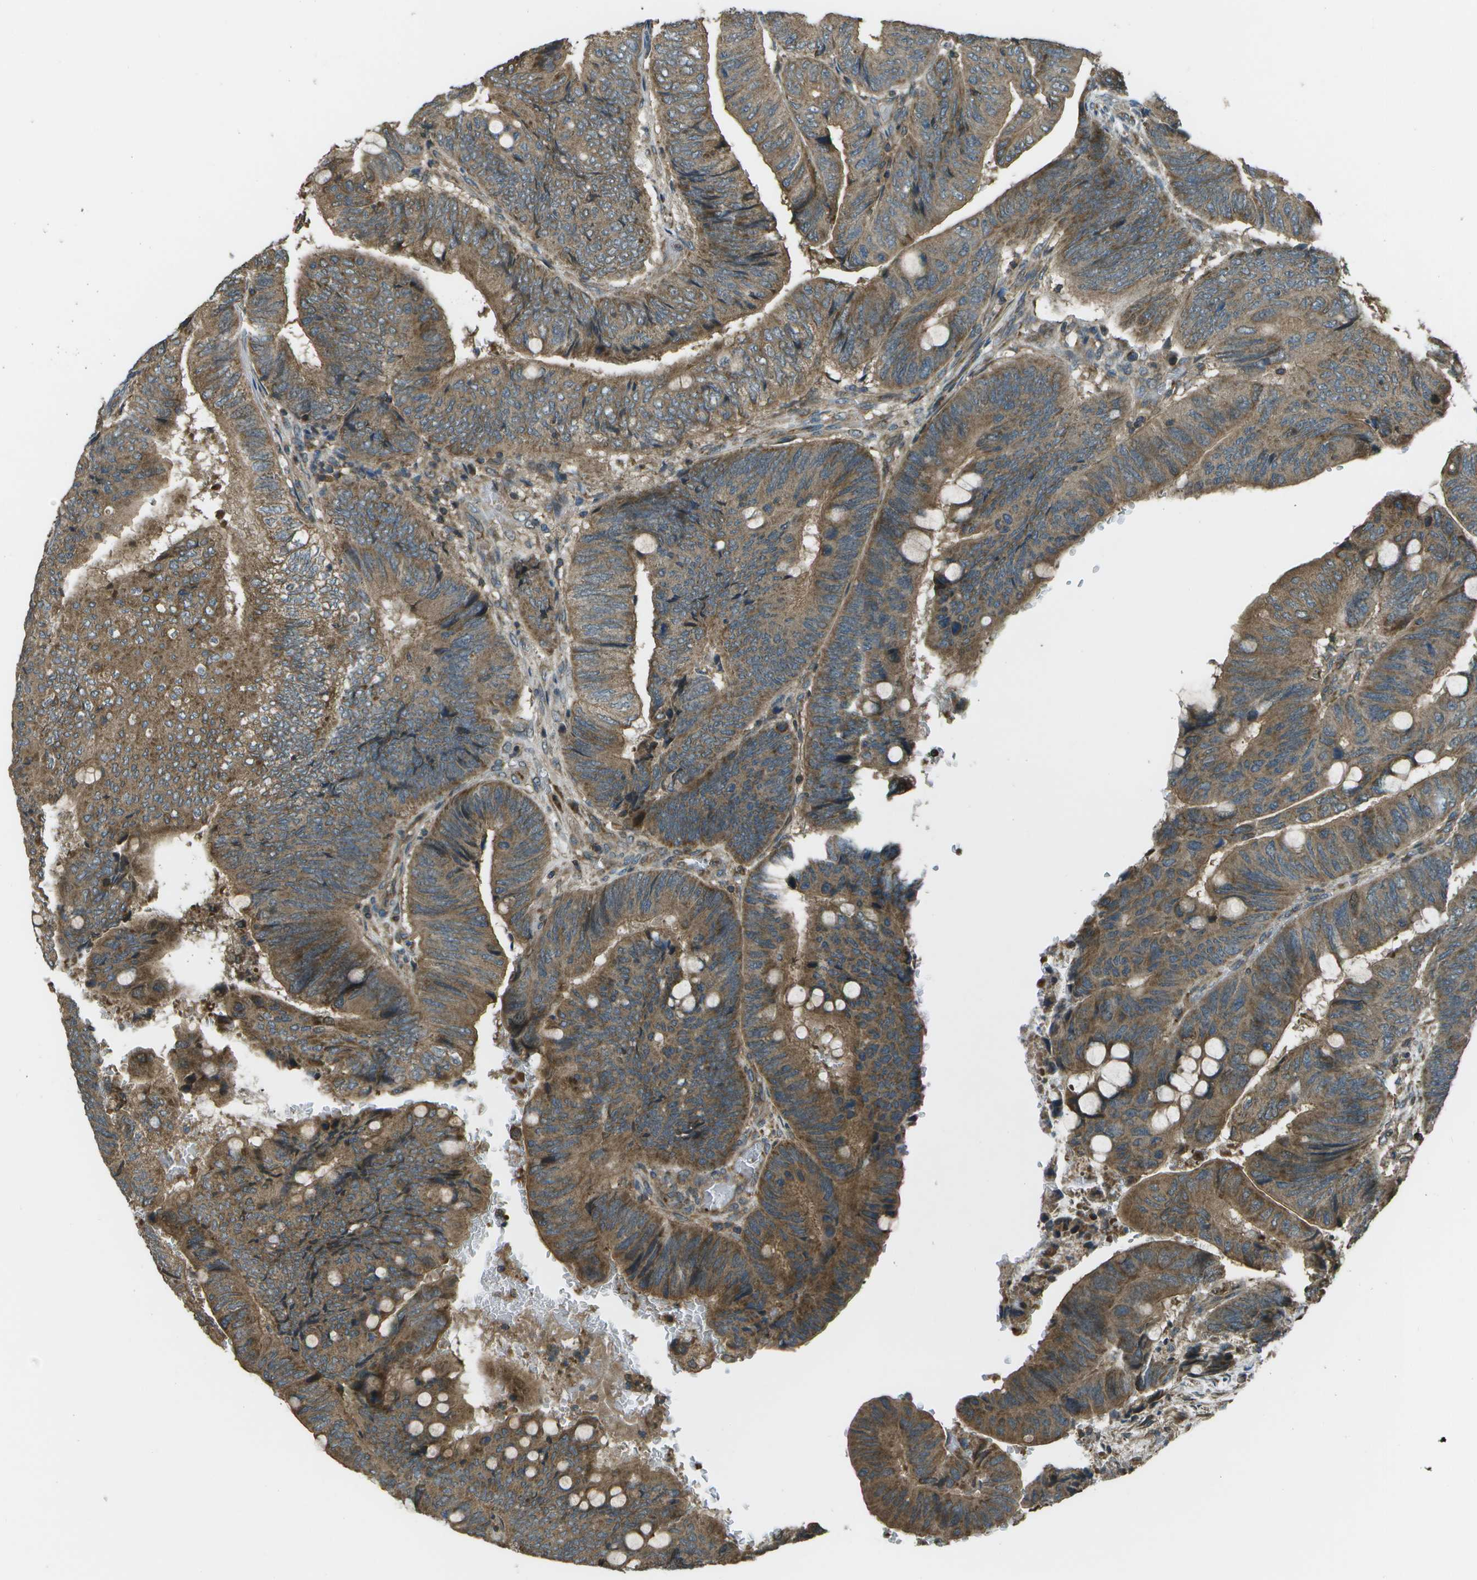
{"staining": {"intensity": "moderate", "quantity": ">75%", "location": "cytoplasmic/membranous"}, "tissue": "colorectal cancer", "cell_type": "Tumor cells", "image_type": "cancer", "snomed": [{"axis": "morphology", "description": "Normal tissue, NOS"}, {"axis": "morphology", "description": "Adenocarcinoma, NOS"}, {"axis": "topography", "description": "Rectum"}, {"axis": "topography", "description": "Peripheral nerve tissue"}], "caption": "Immunohistochemical staining of human adenocarcinoma (colorectal) shows medium levels of moderate cytoplasmic/membranous expression in approximately >75% of tumor cells. The staining was performed using DAB to visualize the protein expression in brown, while the nuclei were stained in blue with hematoxylin (Magnification: 20x).", "gene": "PLPBP", "patient": {"sex": "male", "age": 92}}